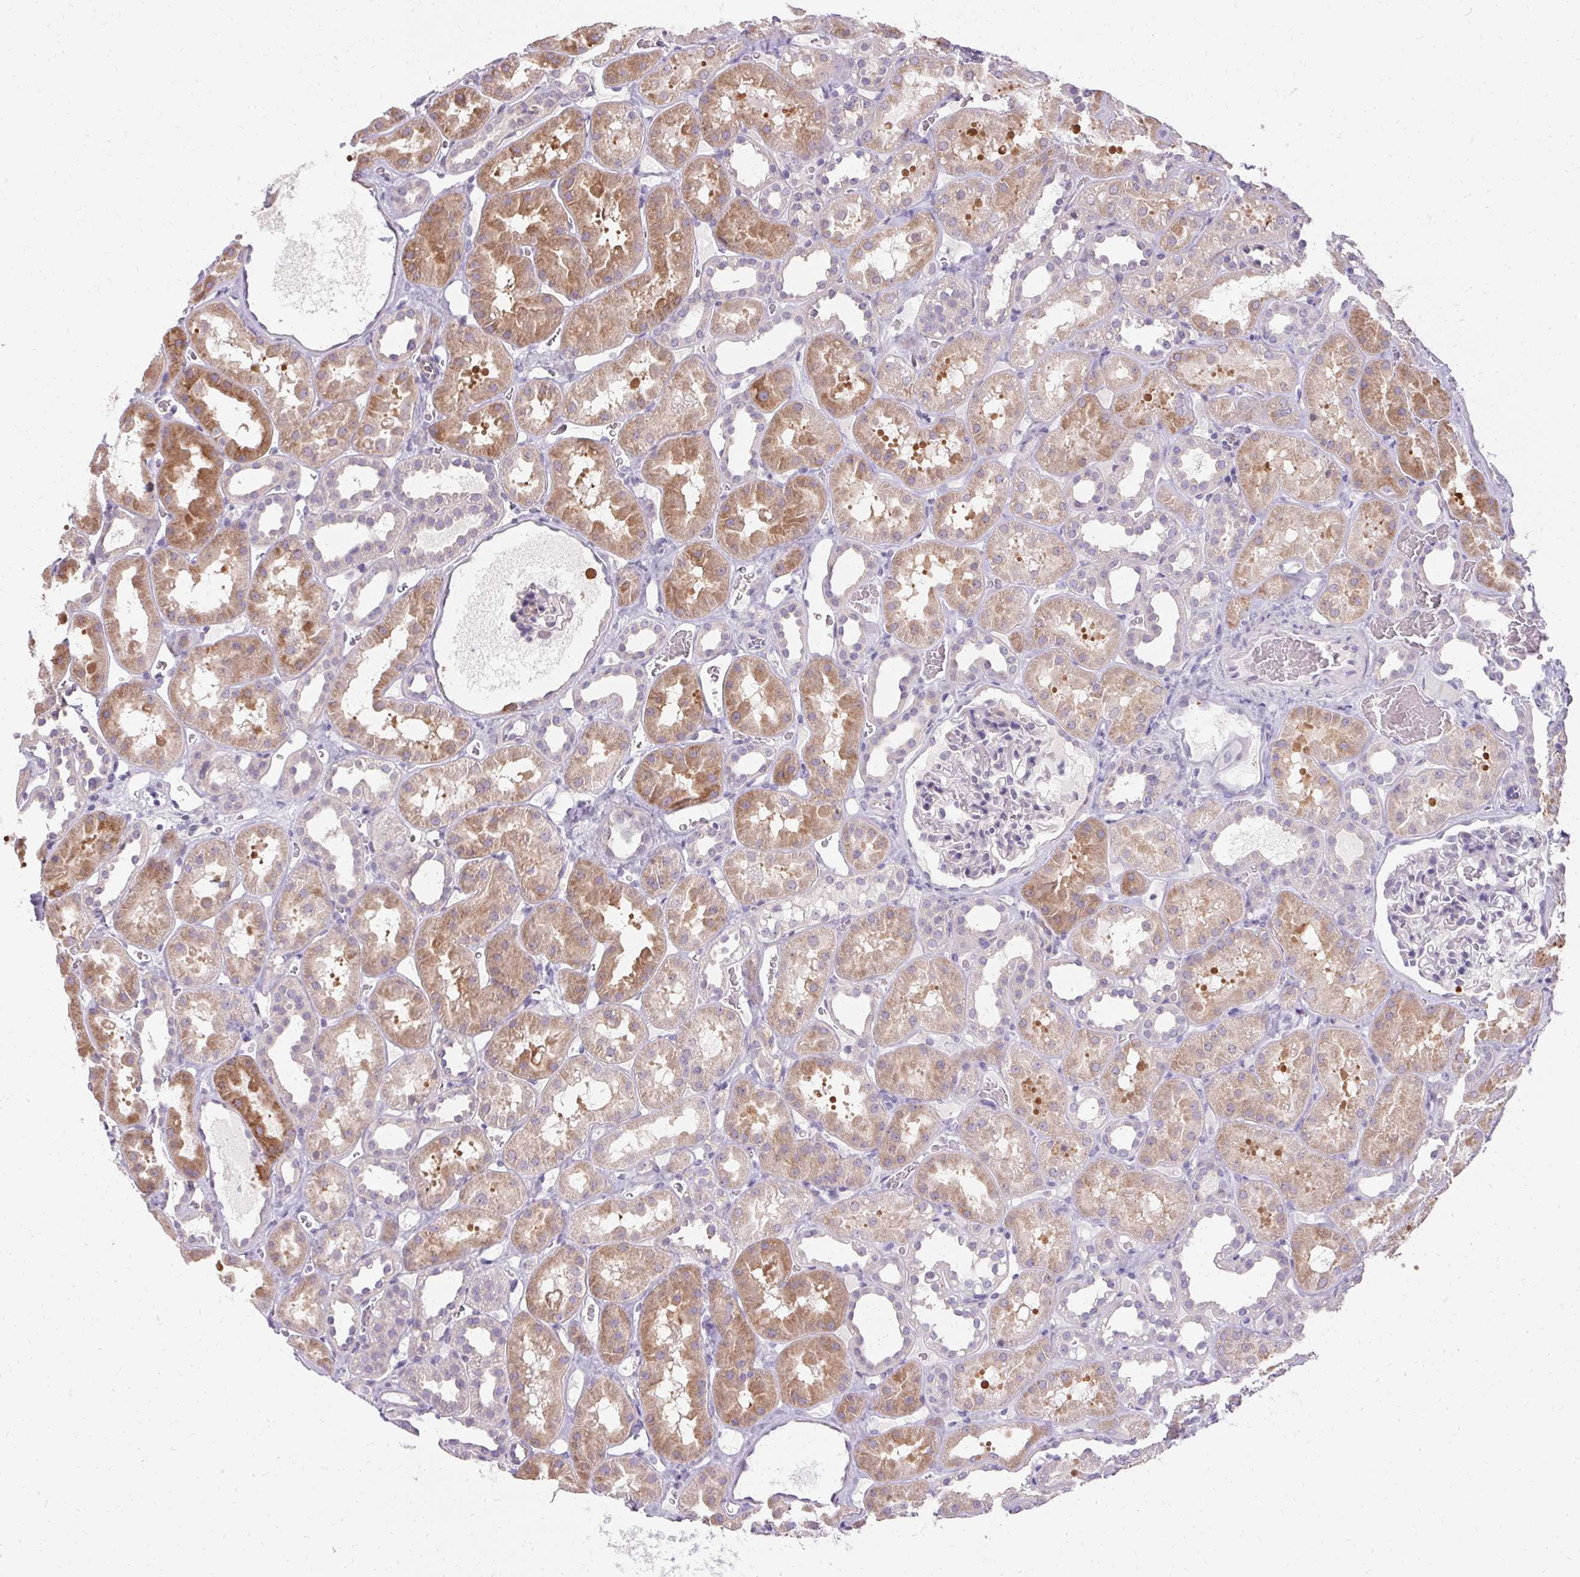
{"staining": {"intensity": "negative", "quantity": "none", "location": "none"}, "tissue": "kidney", "cell_type": "Cells in glomeruli", "image_type": "normal", "snomed": [{"axis": "morphology", "description": "Normal tissue, NOS"}, {"axis": "topography", "description": "Kidney"}], "caption": "A high-resolution micrograph shows IHC staining of unremarkable kidney, which demonstrates no significant expression in cells in glomeruli. (DAB IHC visualized using brightfield microscopy, high magnification).", "gene": "HSD17B3", "patient": {"sex": "female", "age": 41}}